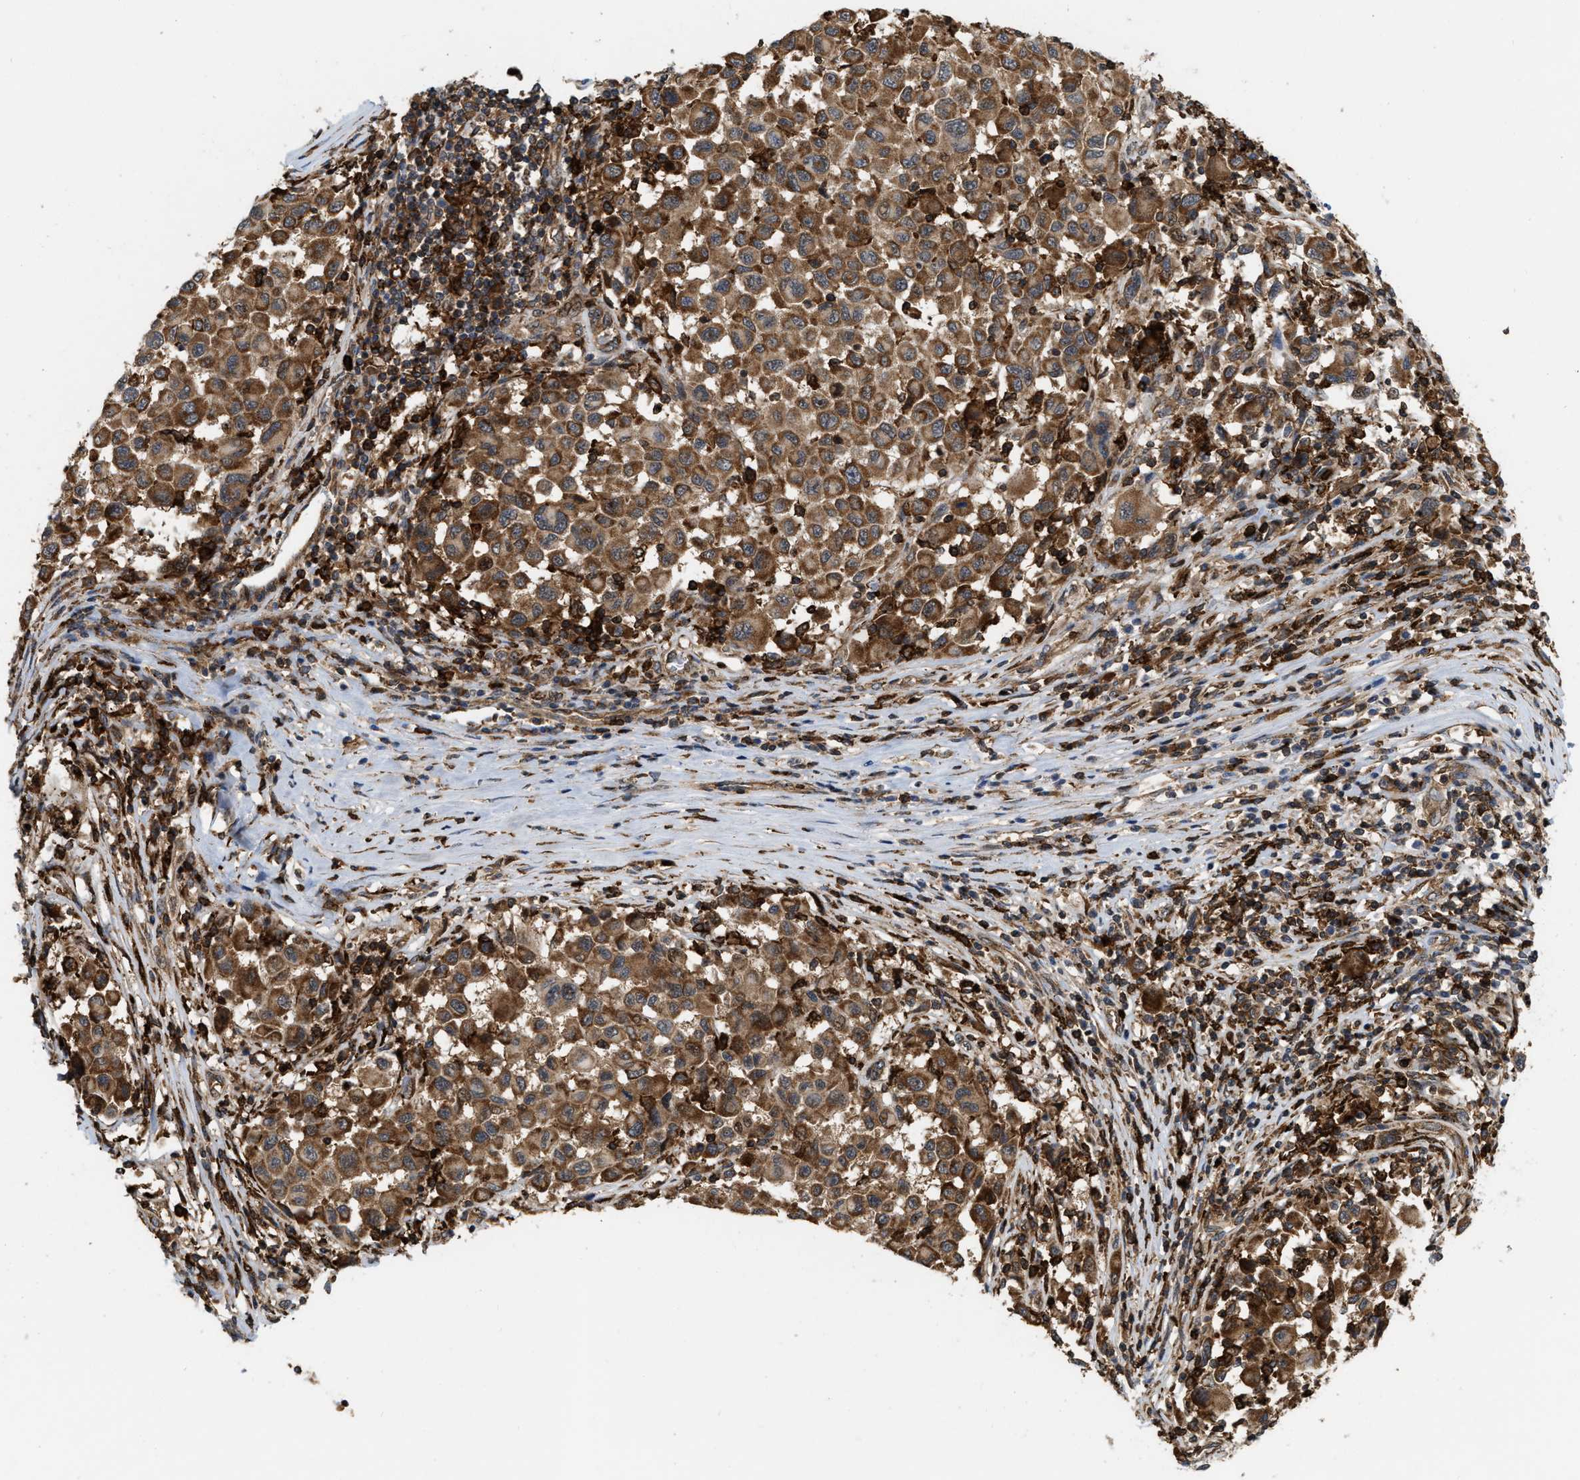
{"staining": {"intensity": "strong", "quantity": ">75%", "location": "cytoplasmic/membranous"}, "tissue": "melanoma", "cell_type": "Tumor cells", "image_type": "cancer", "snomed": [{"axis": "morphology", "description": "Malignant melanoma, Metastatic site"}, {"axis": "topography", "description": "Lymph node"}], "caption": "Immunohistochemical staining of human melanoma displays high levels of strong cytoplasmic/membranous positivity in approximately >75% of tumor cells.", "gene": "IQCE", "patient": {"sex": "male", "age": 61}}